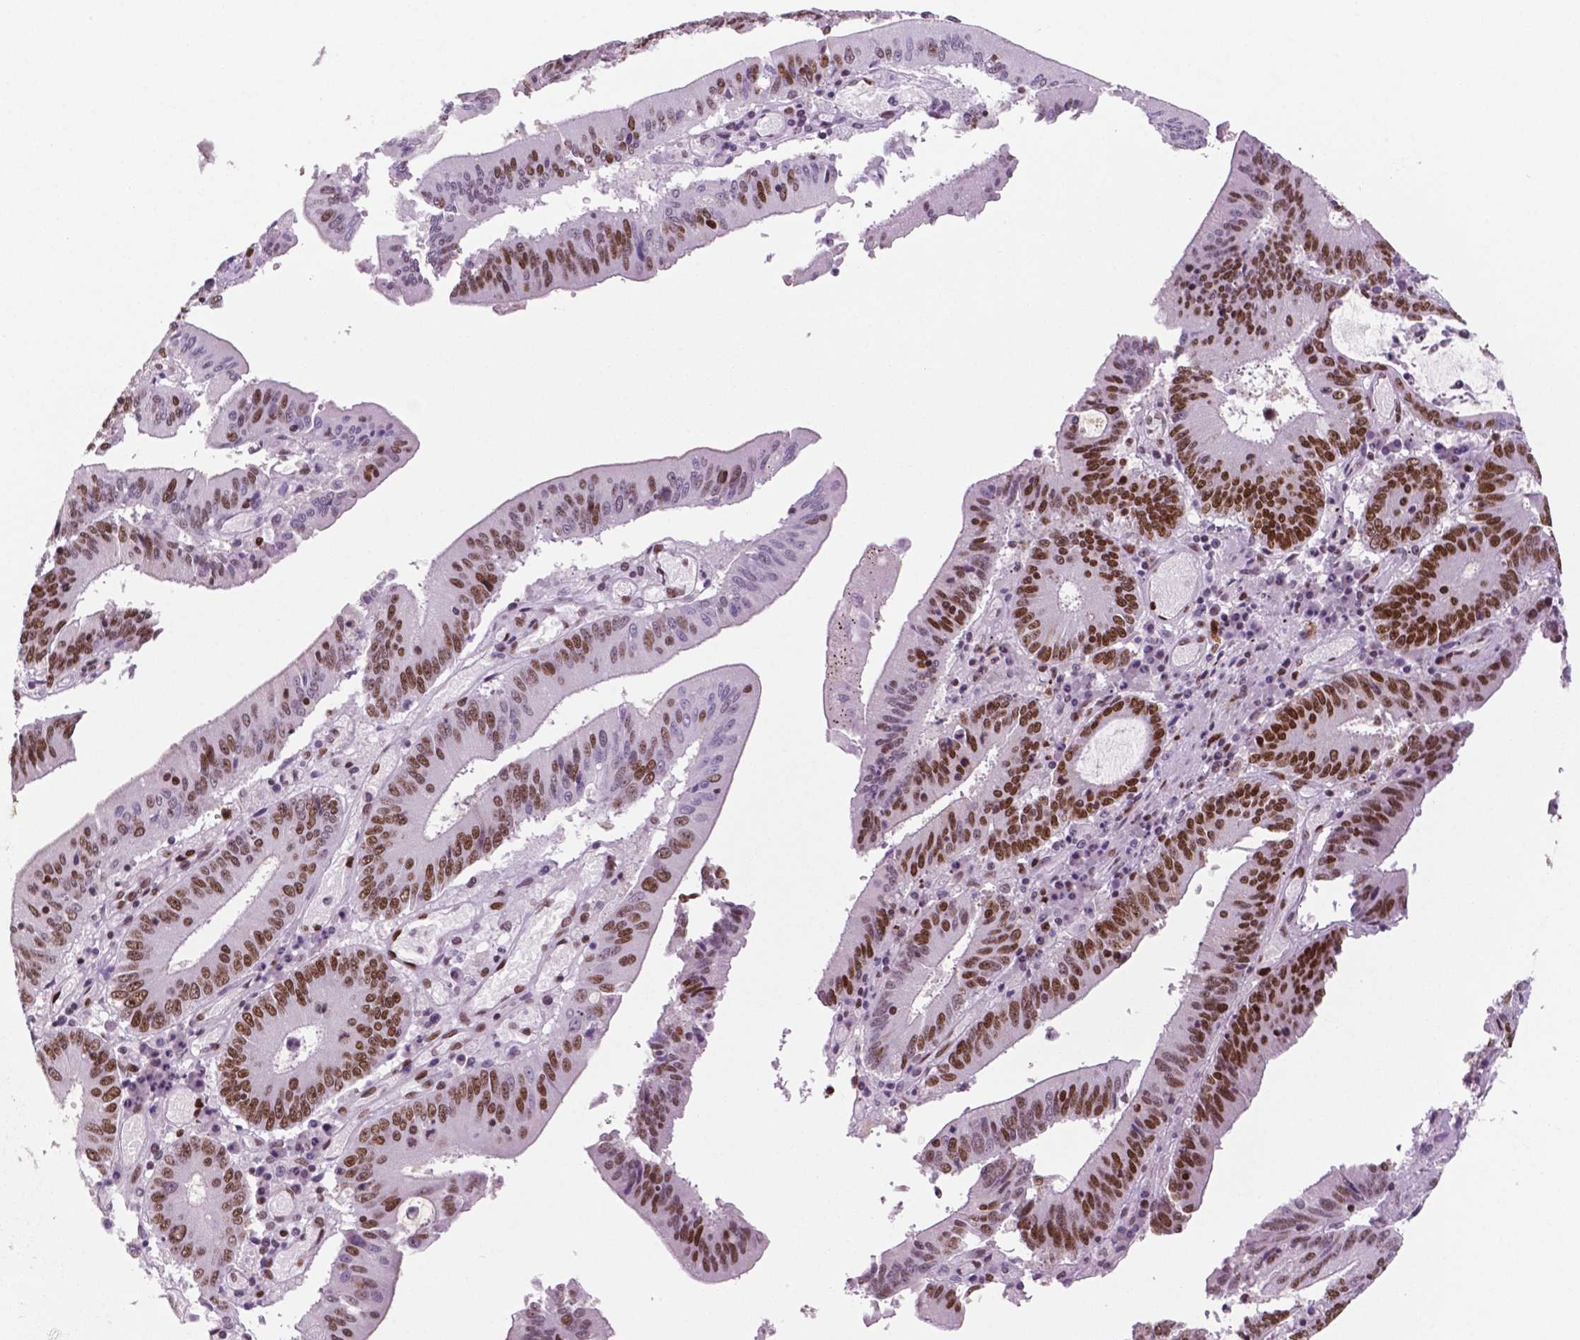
{"staining": {"intensity": "strong", "quantity": "25%-75%", "location": "nuclear"}, "tissue": "stomach cancer", "cell_type": "Tumor cells", "image_type": "cancer", "snomed": [{"axis": "morphology", "description": "Adenocarcinoma, NOS"}, {"axis": "topography", "description": "Stomach, upper"}], "caption": "Immunohistochemistry (IHC) histopathology image of neoplastic tissue: human stomach cancer stained using IHC shows high levels of strong protein expression localized specifically in the nuclear of tumor cells, appearing as a nuclear brown color.", "gene": "MSH6", "patient": {"sex": "male", "age": 68}}